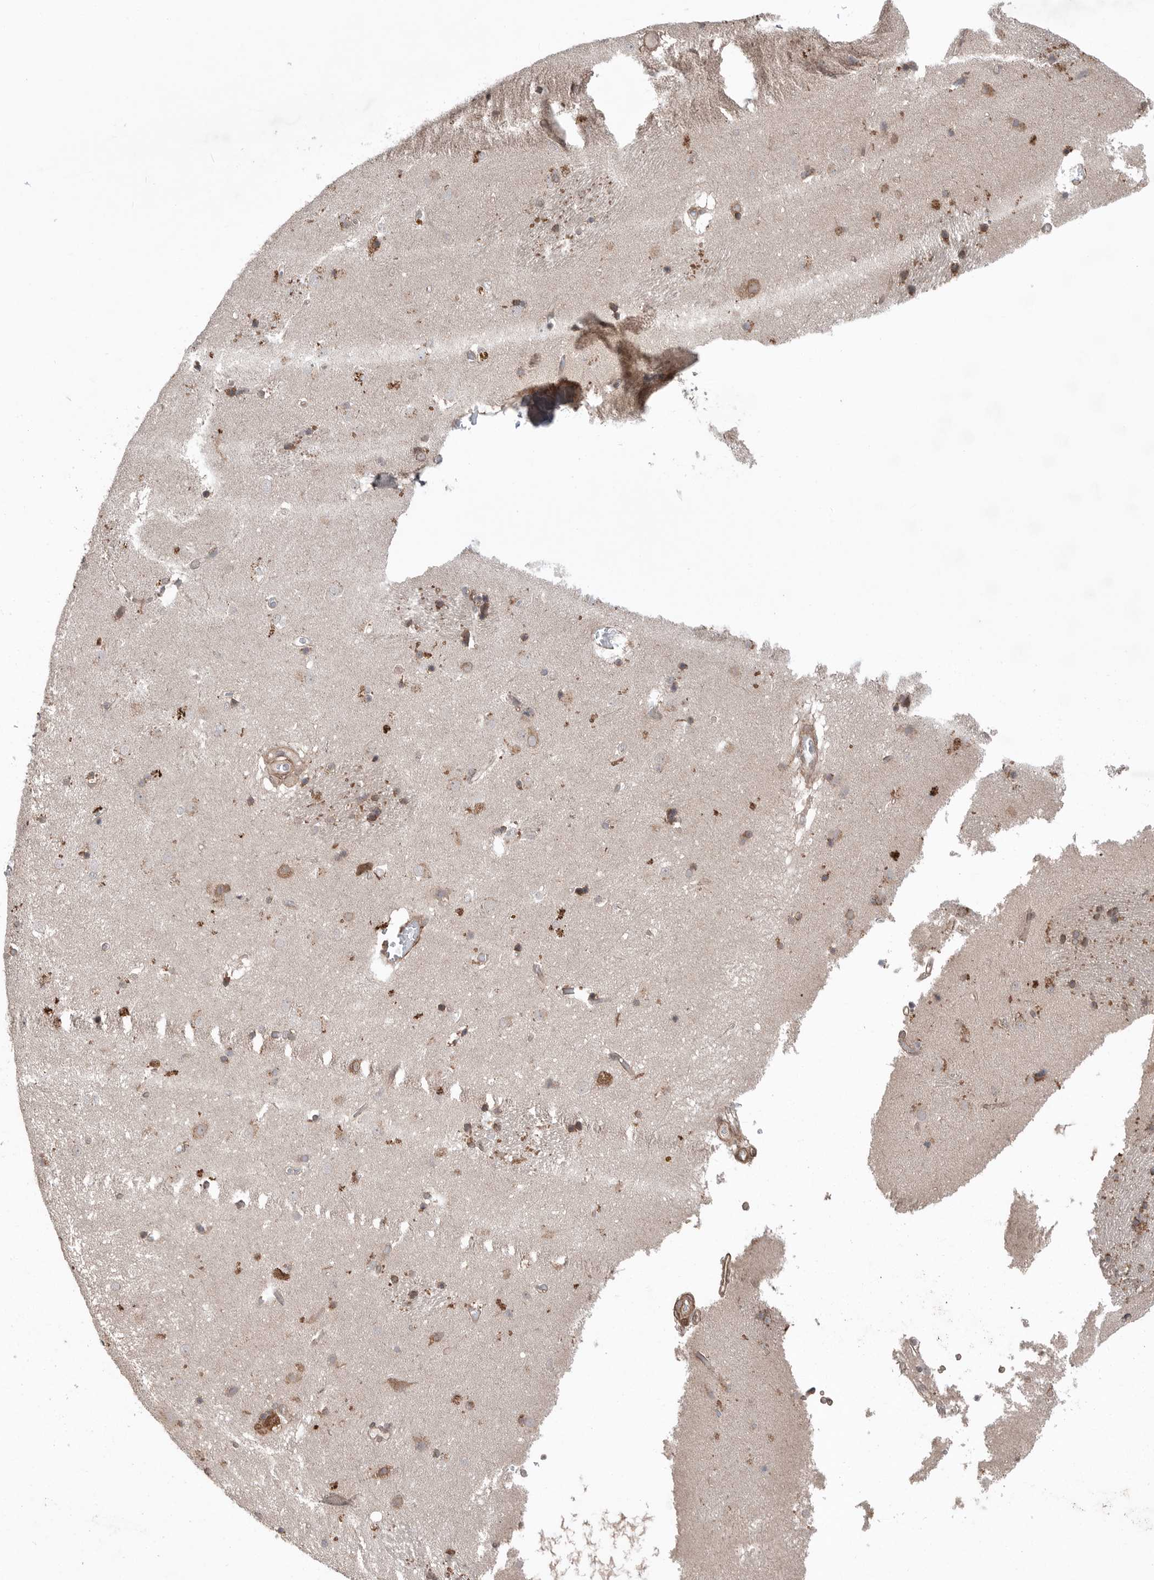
{"staining": {"intensity": "weak", "quantity": "<25%", "location": "cytoplasmic/membranous"}, "tissue": "caudate", "cell_type": "Glial cells", "image_type": "normal", "snomed": [{"axis": "morphology", "description": "Normal tissue, NOS"}, {"axis": "topography", "description": "Lateral ventricle wall"}], "caption": "The histopathology image demonstrates no staining of glial cells in benign caudate. (Stains: DAB (3,3'-diaminobenzidine) immunohistochemistry (IHC) with hematoxylin counter stain, Microscopy: brightfield microscopy at high magnification).", "gene": "PEAK1", "patient": {"sex": "male", "age": 70}}